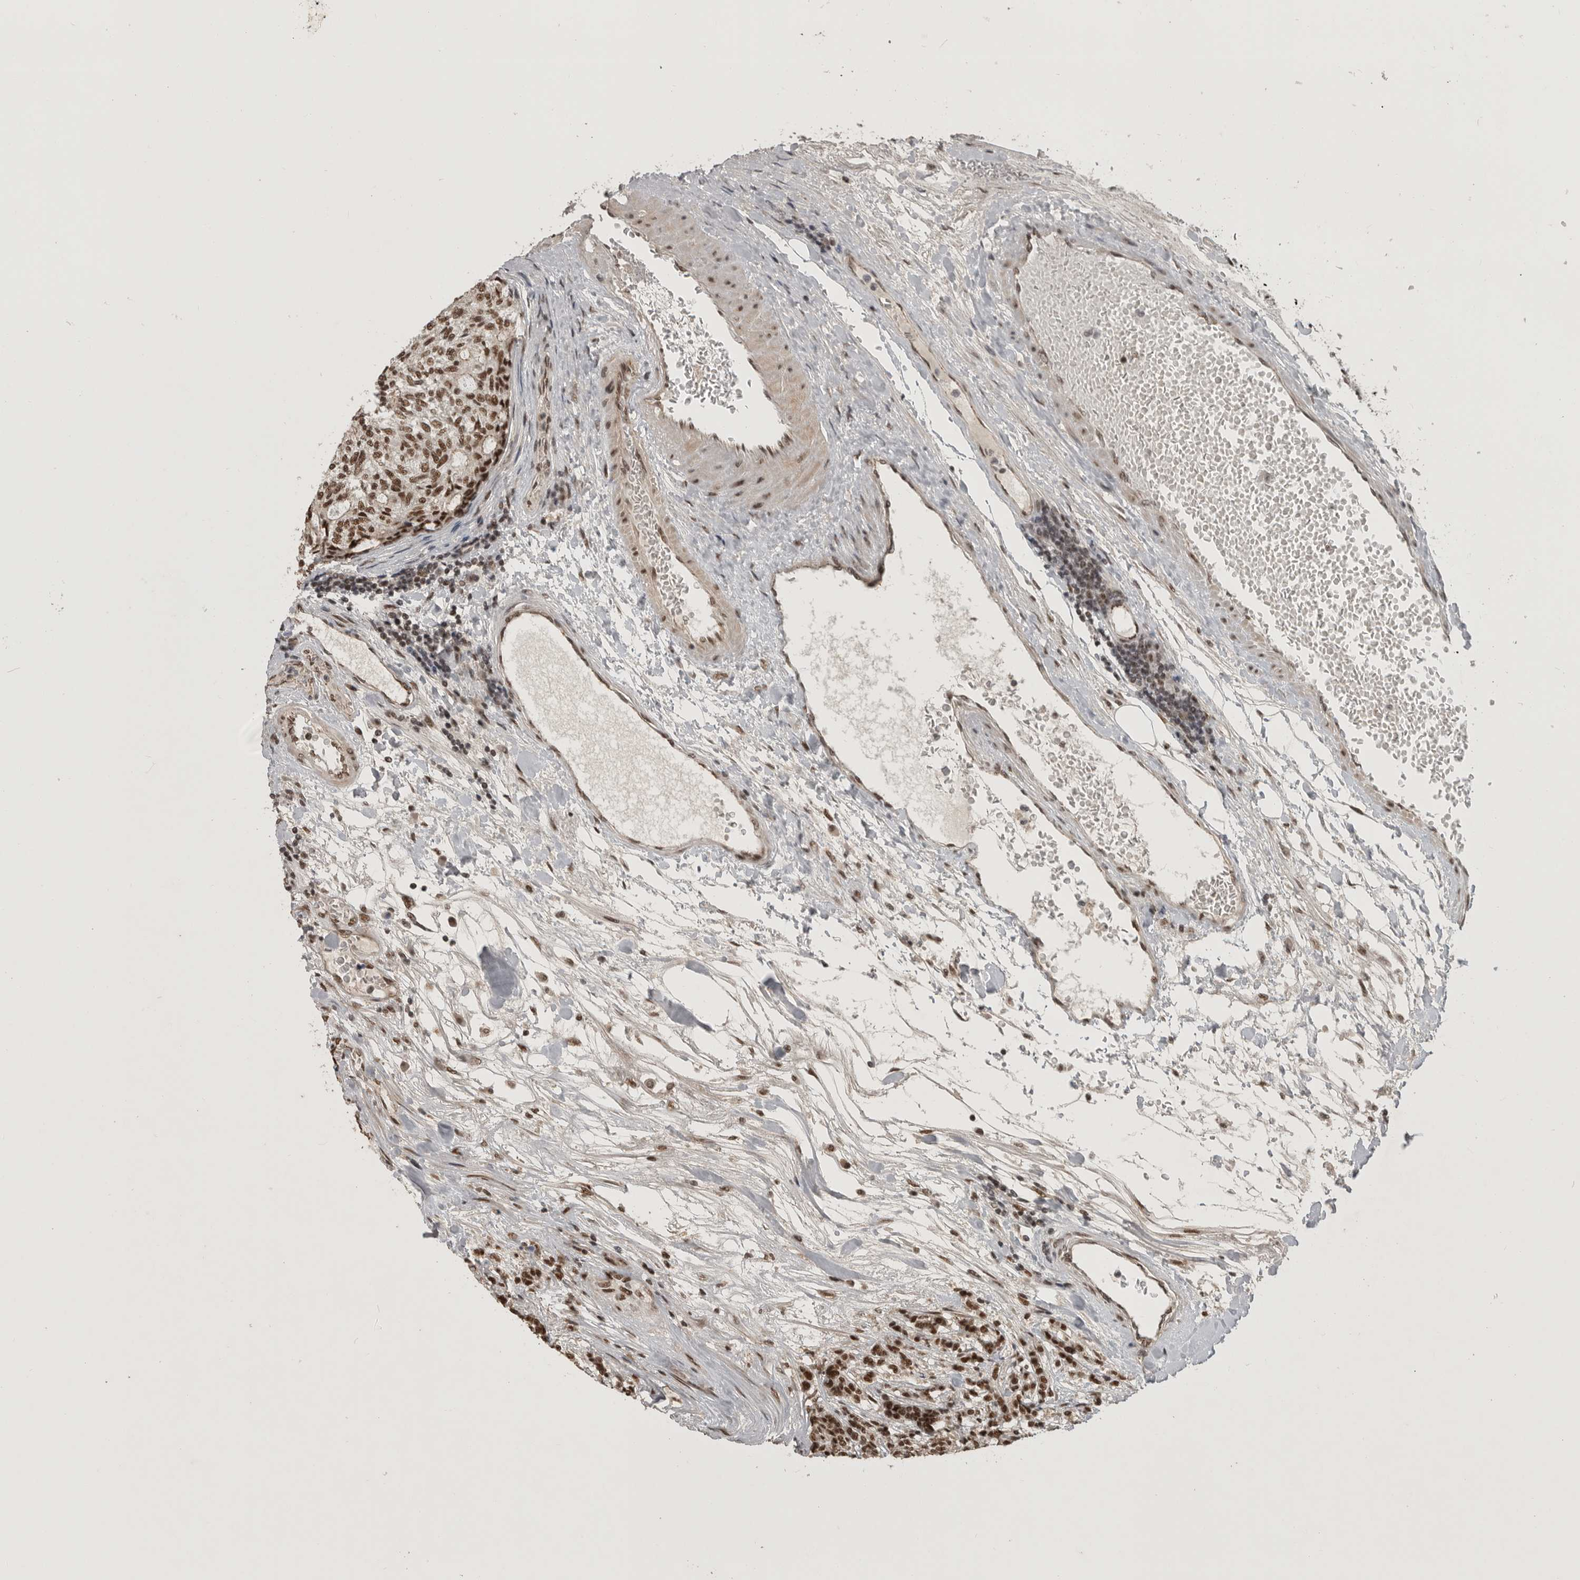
{"staining": {"intensity": "strong", "quantity": ">75%", "location": "nuclear"}, "tissue": "carcinoid", "cell_type": "Tumor cells", "image_type": "cancer", "snomed": [{"axis": "morphology", "description": "Carcinoid, malignant, NOS"}, {"axis": "topography", "description": "Pancreas"}], "caption": "Protein expression by immunohistochemistry (IHC) exhibits strong nuclear positivity in approximately >75% of tumor cells in carcinoid.", "gene": "CBLL1", "patient": {"sex": "female", "age": 54}}